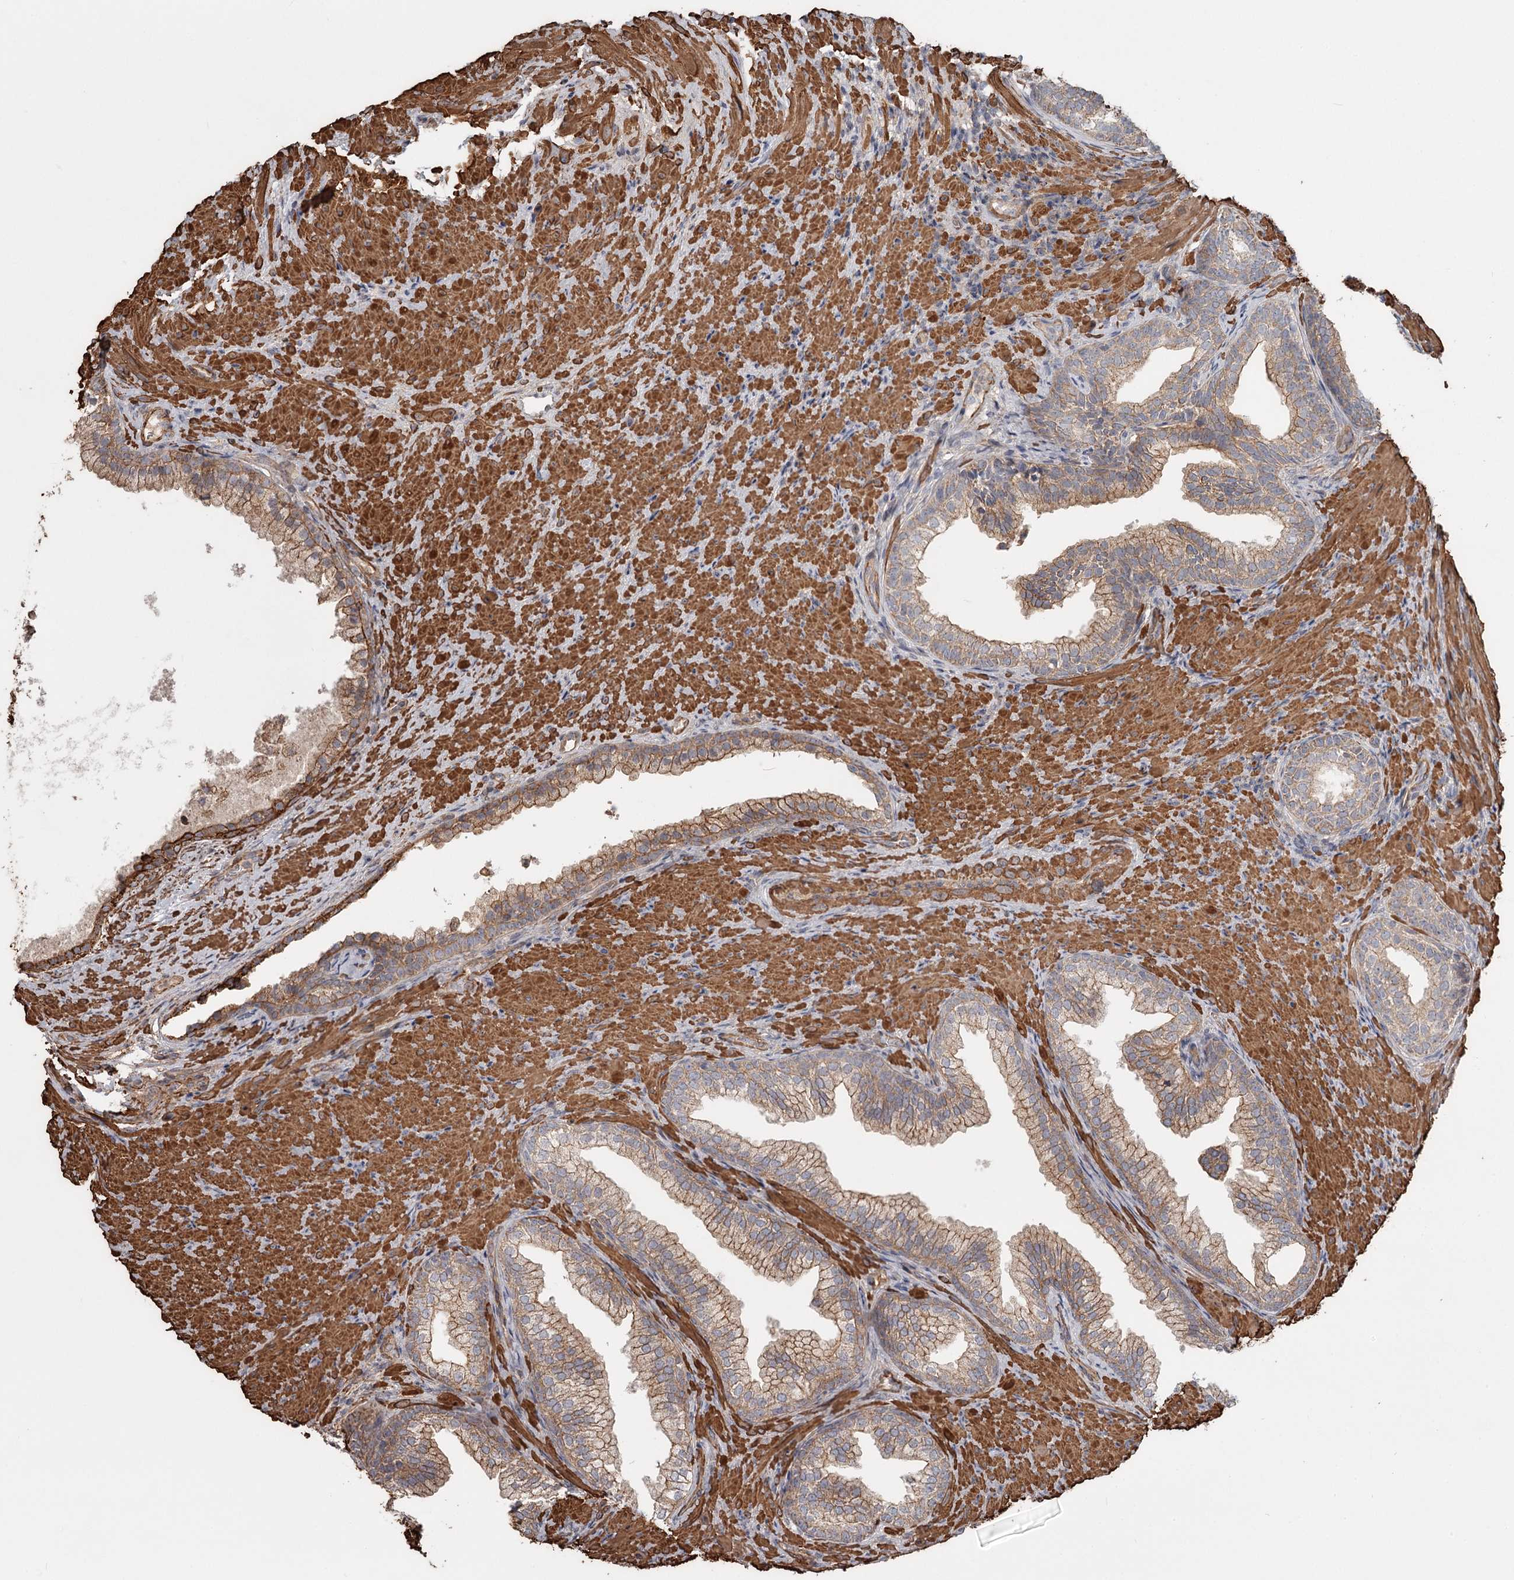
{"staining": {"intensity": "weak", "quantity": ">75%", "location": "cytoplasmic/membranous"}, "tissue": "prostate", "cell_type": "Glandular cells", "image_type": "normal", "snomed": [{"axis": "morphology", "description": "Normal tissue, NOS"}, {"axis": "topography", "description": "Prostate"}], "caption": "Glandular cells show weak cytoplasmic/membranous positivity in approximately >75% of cells in benign prostate. The protein of interest is stained brown, and the nuclei are stained in blue (DAB IHC with brightfield microscopy, high magnification).", "gene": "DHRS9", "patient": {"sex": "male", "age": 76}}